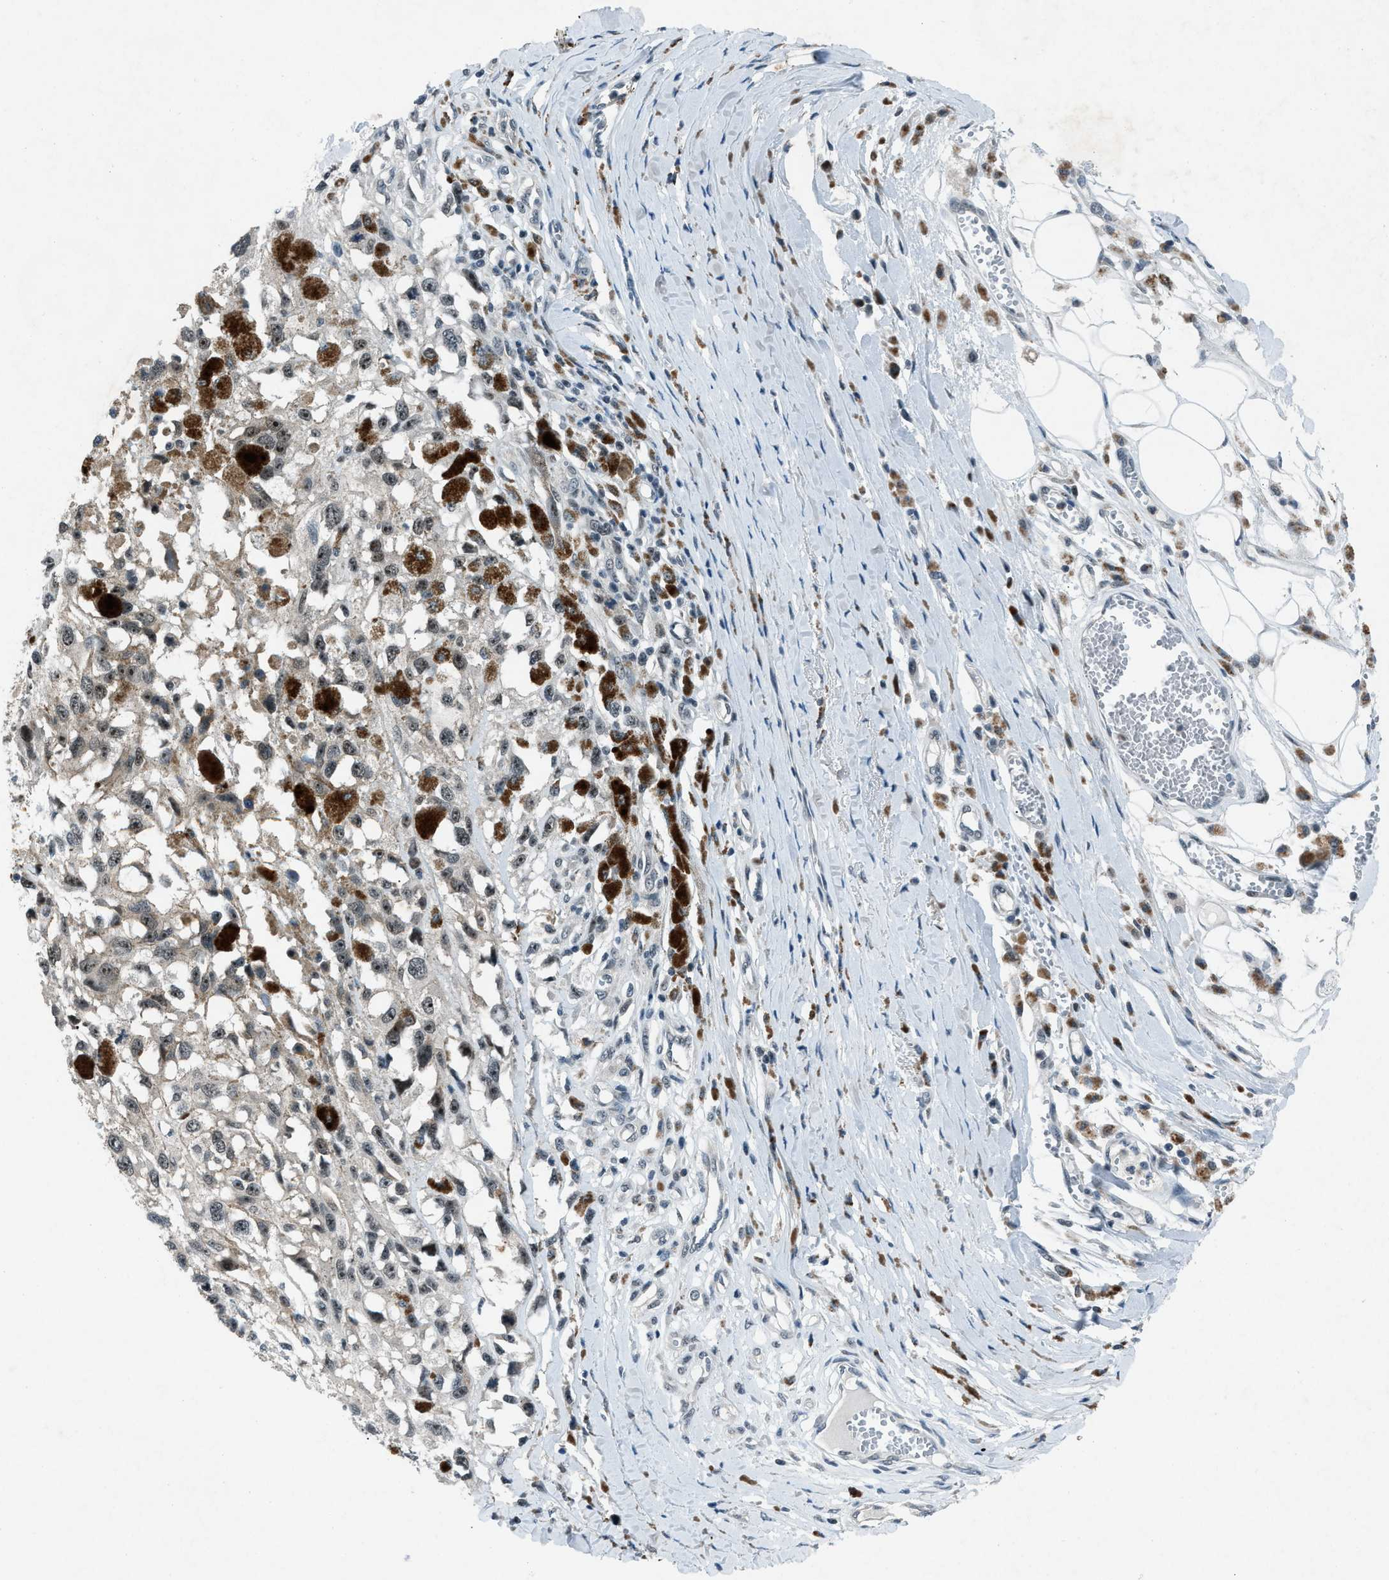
{"staining": {"intensity": "weak", "quantity": "<25%", "location": "nuclear"}, "tissue": "melanoma", "cell_type": "Tumor cells", "image_type": "cancer", "snomed": [{"axis": "morphology", "description": "Malignant melanoma, Metastatic site"}, {"axis": "topography", "description": "Lymph node"}], "caption": "IHC image of neoplastic tissue: melanoma stained with DAB (3,3'-diaminobenzidine) exhibits no significant protein staining in tumor cells.", "gene": "ADCY1", "patient": {"sex": "male", "age": 59}}